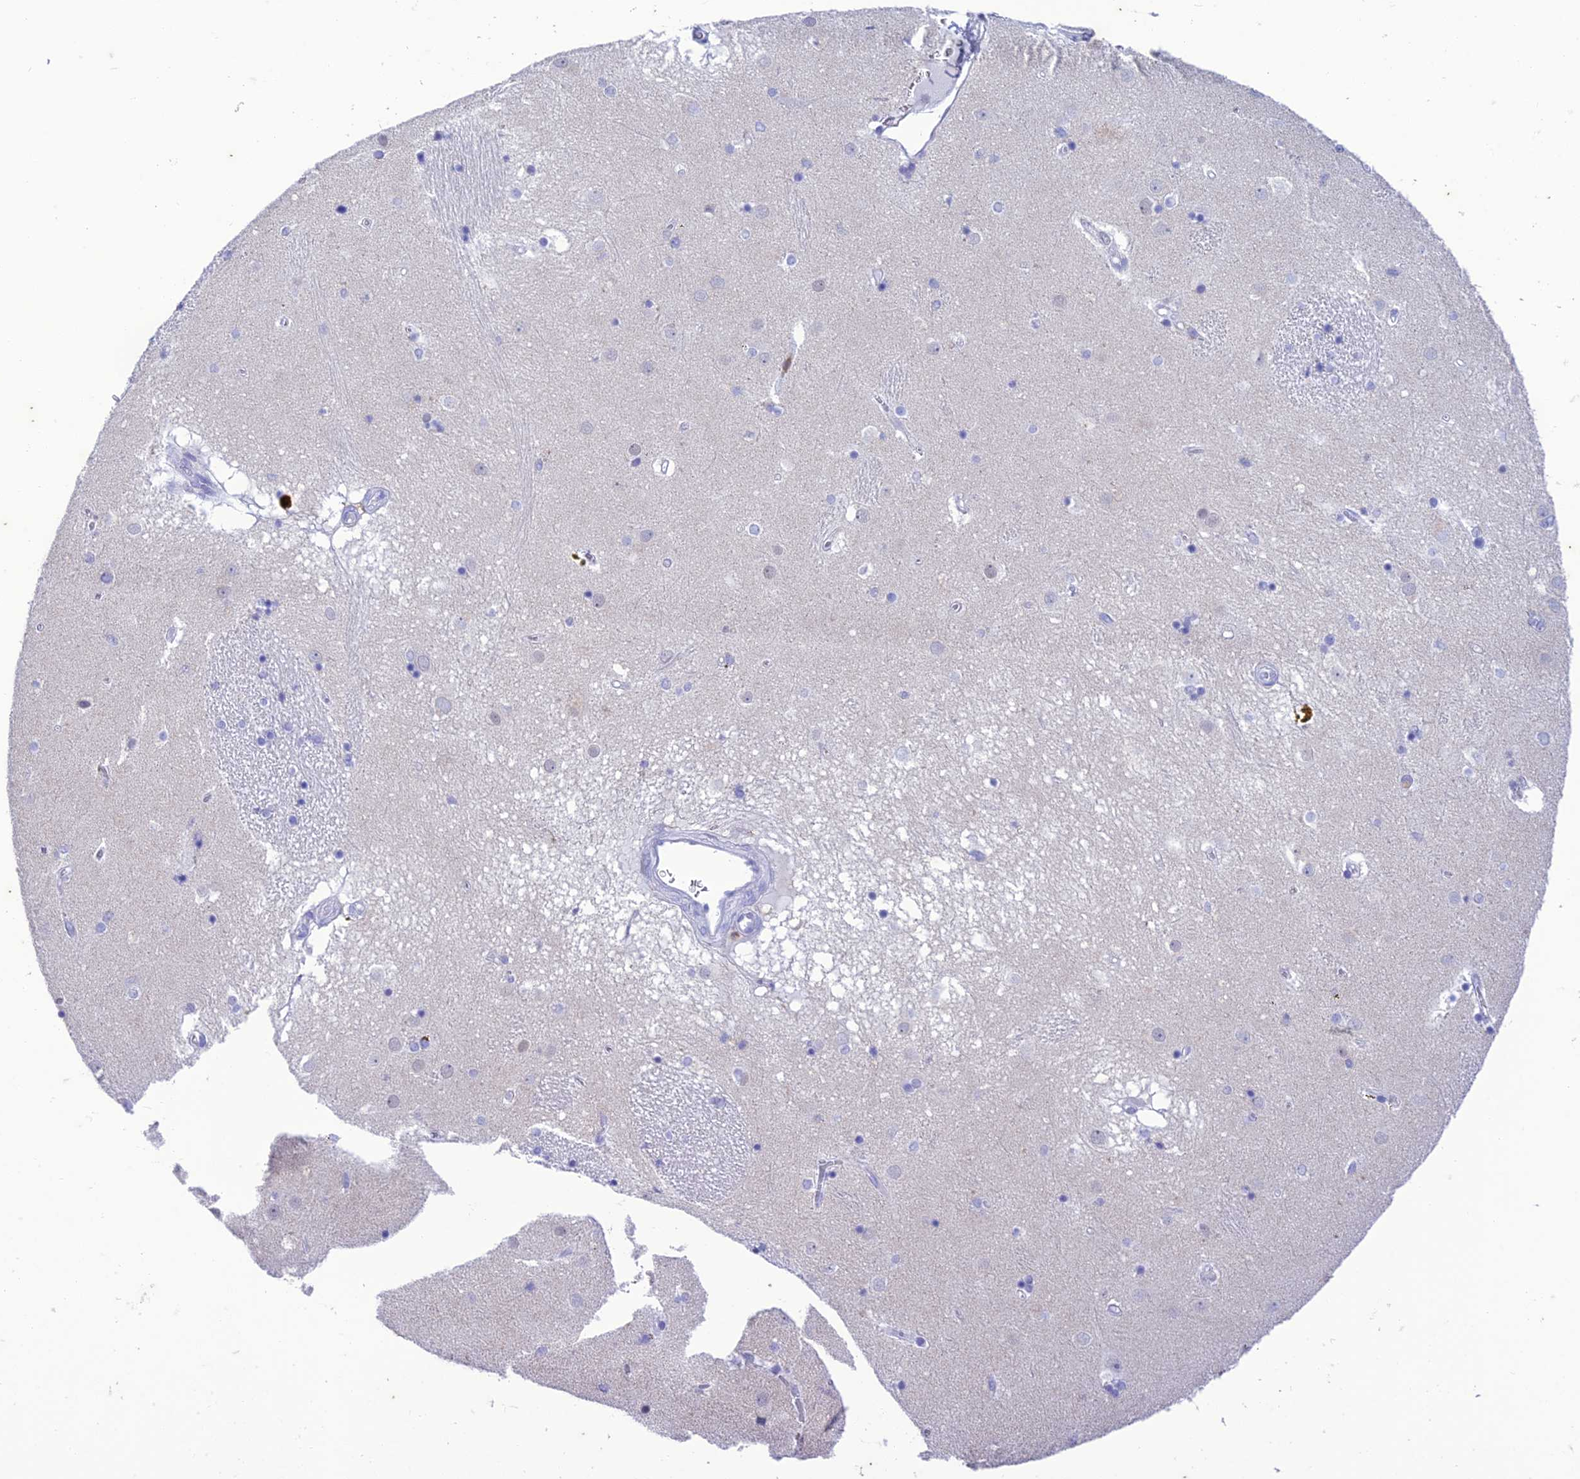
{"staining": {"intensity": "negative", "quantity": "none", "location": "none"}, "tissue": "caudate", "cell_type": "Glial cells", "image_type": "normal", "snomed": [{"axis": "morphology", "description": "Normal tissue, NOS"}, {"axis": "topography", "description": "Lateral ventricle wall"}], "caption": "A high-resolution photomicrograph shows immunohistochemistry staining of benign caudate, which displays no significant positivity in glial cells.", "gene": "FGF7", "patient": {"sex": "male", "age": 70}}